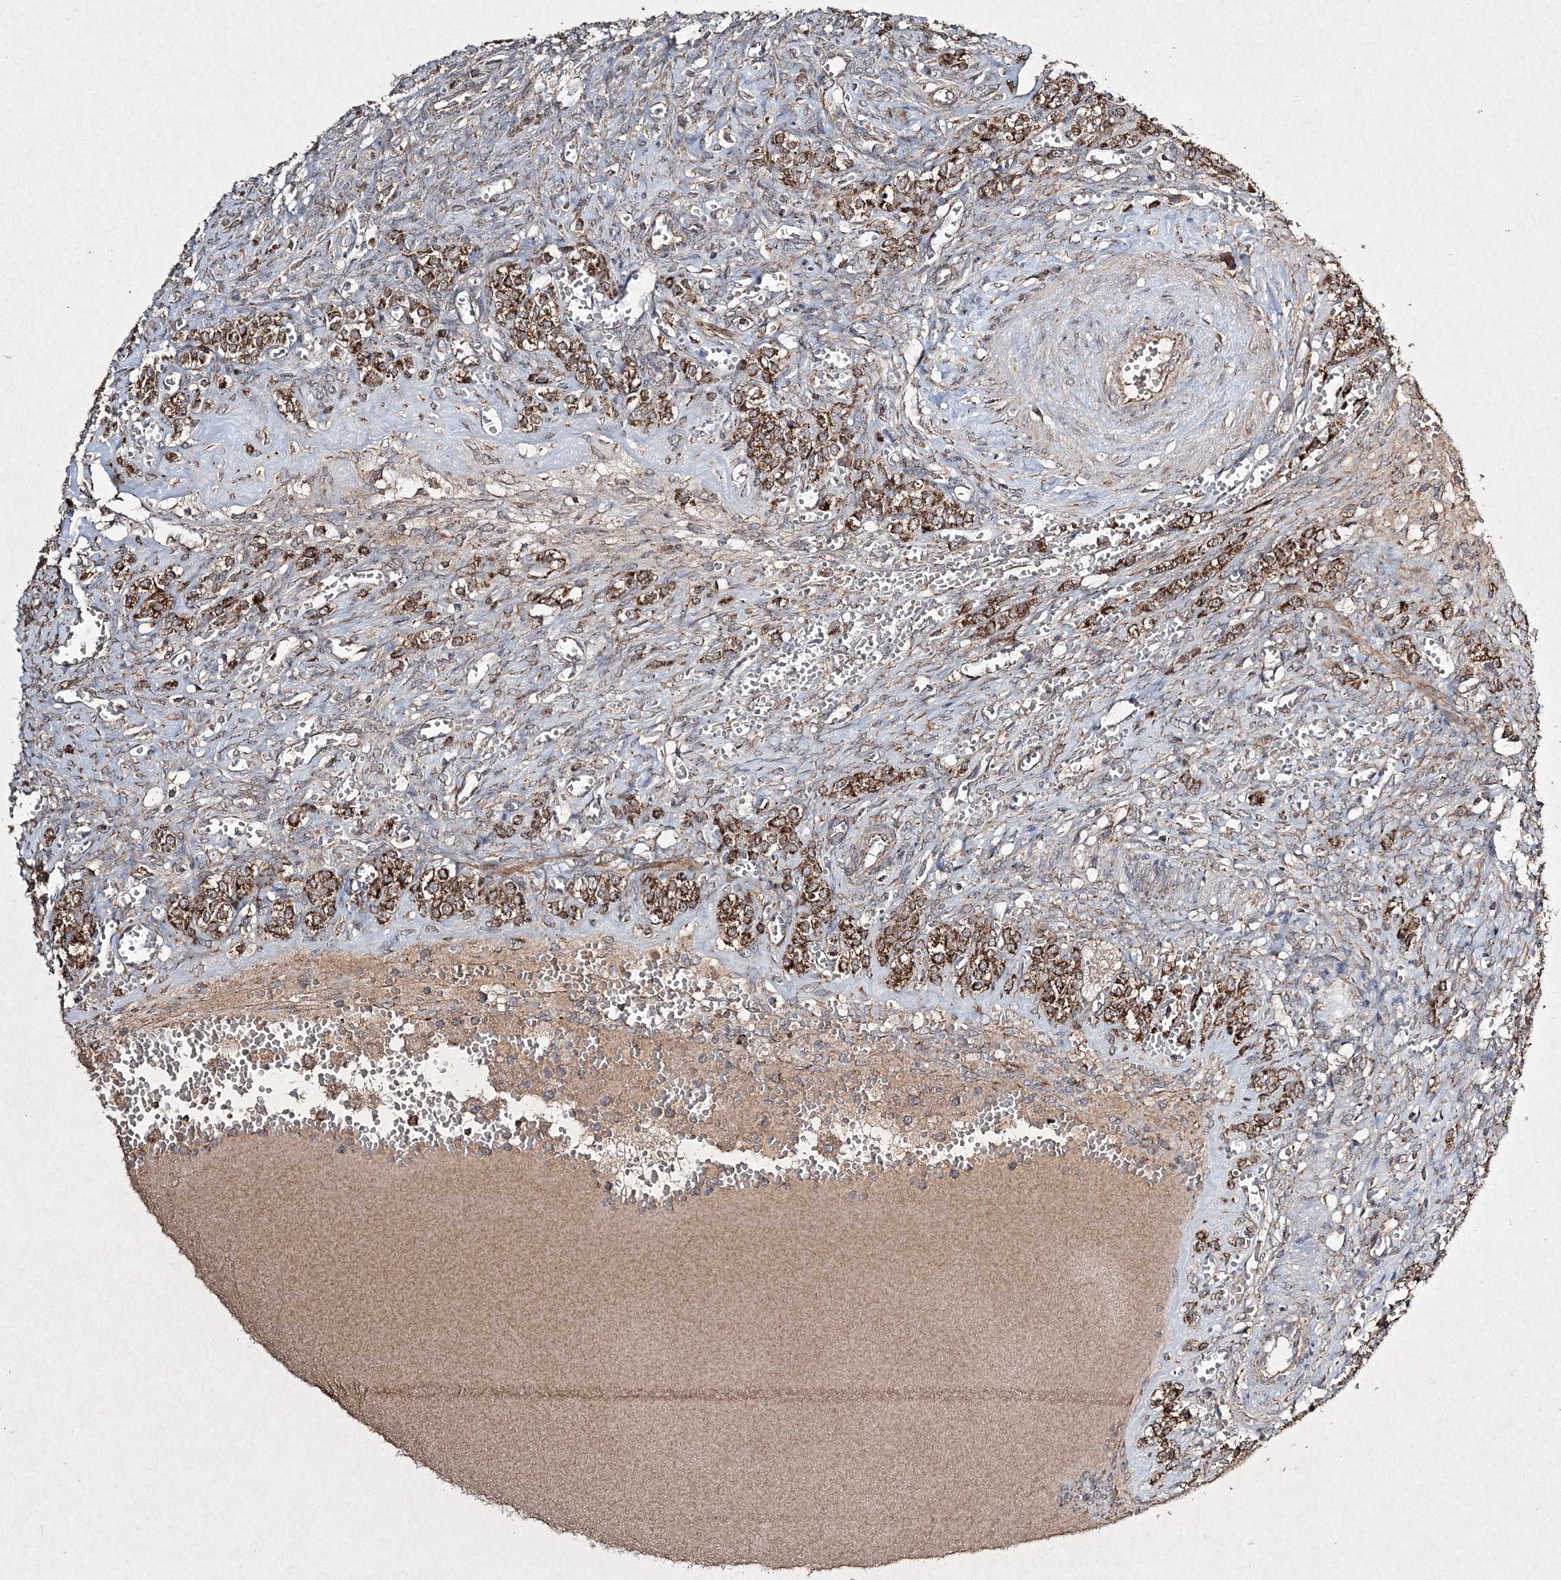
{"staining": {"intensity": "negative", "quantity": "none", "location": "none"}, "tissue": "ovary", "cell_type": "Ovarian stroma cells", "image_type": "normal", "snomed": [{"axis": "morphology", "description": "Normal tissue, NOS"}, {"axis": "topography", "description": "Ovary"}], "caption": "Immunohistochemistry image of normal ovary stained for a protein (brown), which exhibits no positivity in ovarian stroma cells. (DAB immunohistochemistry (IHC), high magnification).", "gene": "GRSF1", "patient": {"sex": "female", "age": 41}}